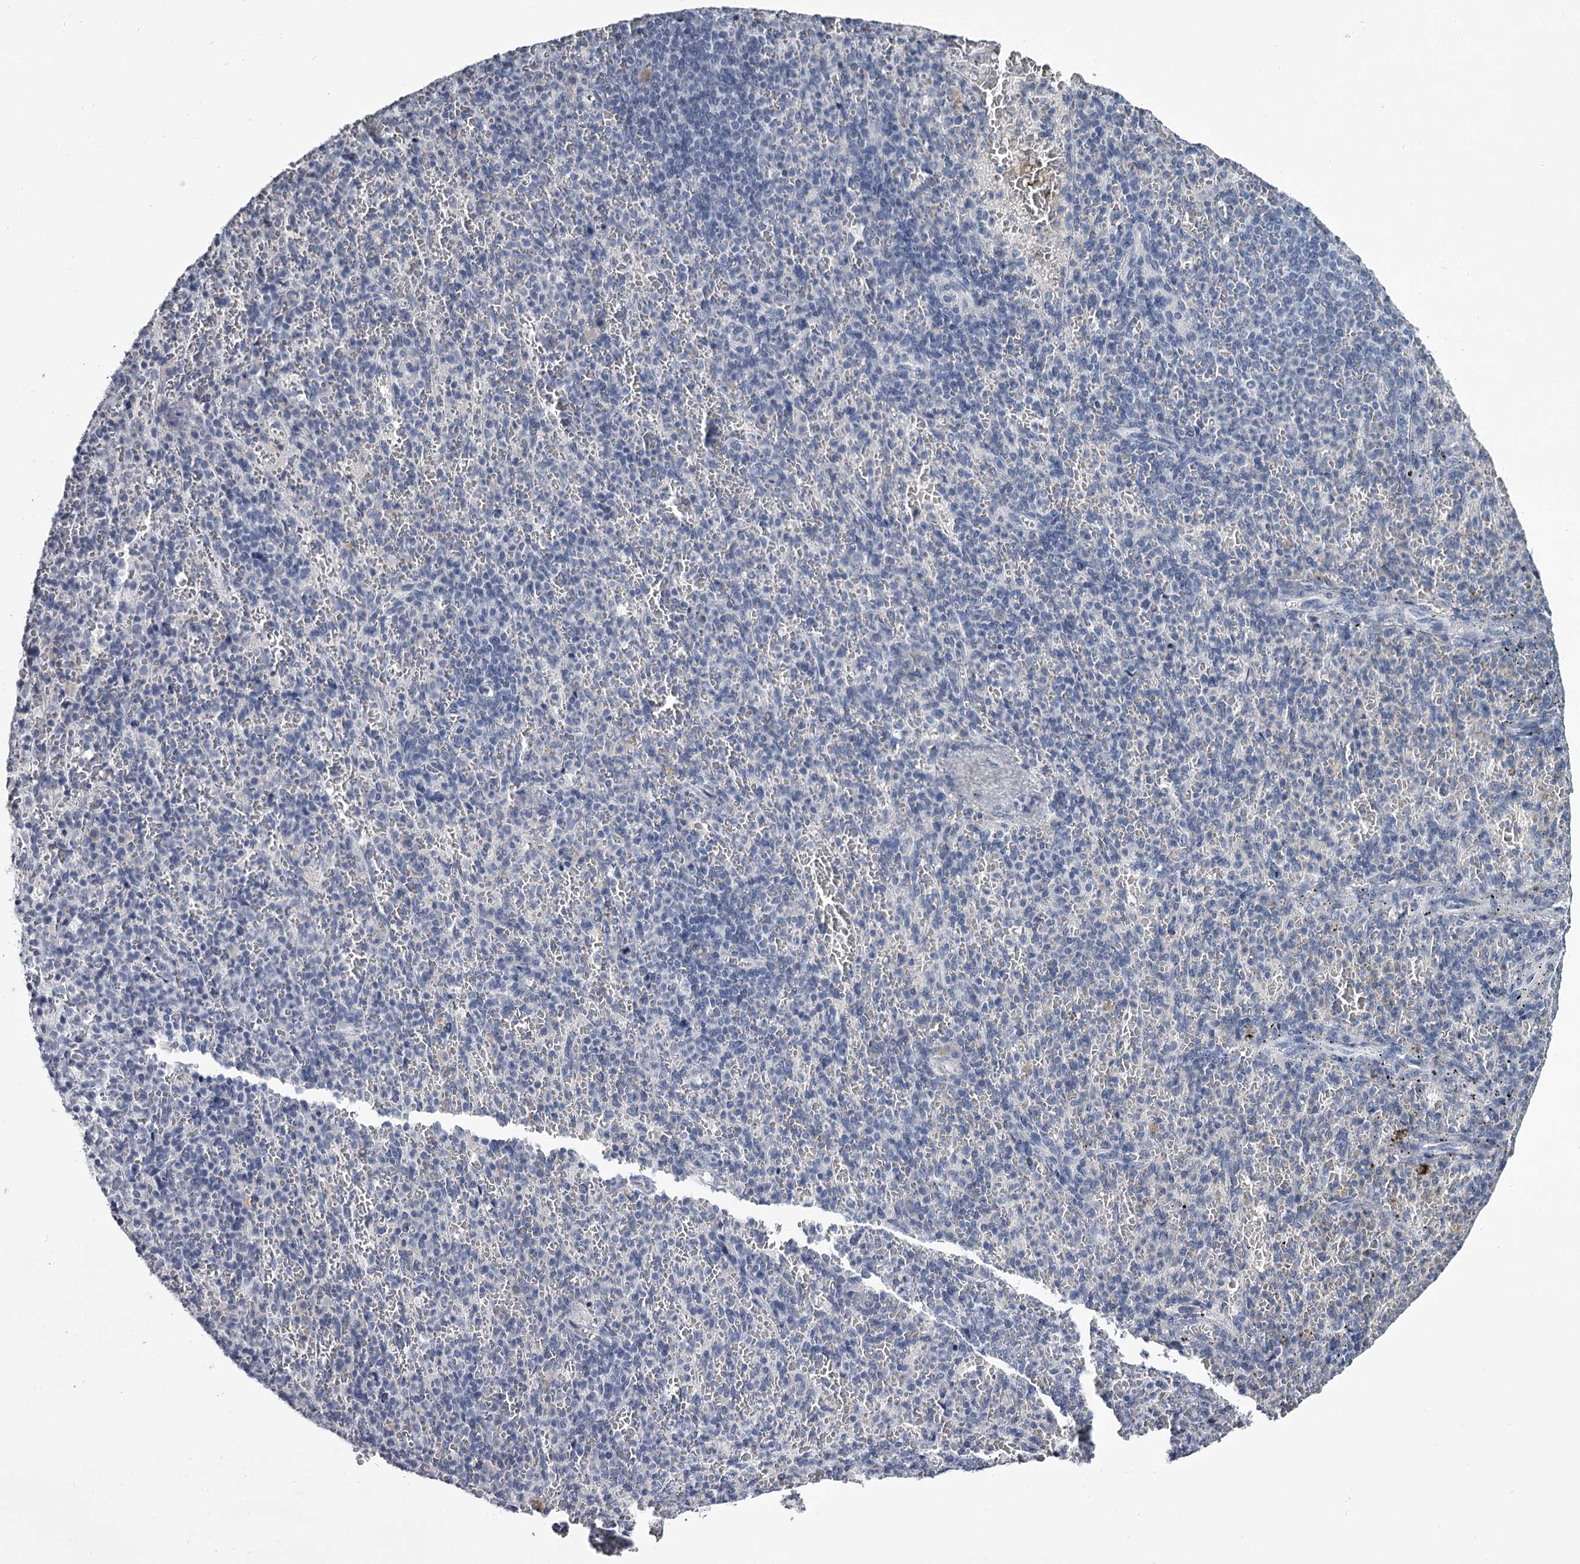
{"staining": {"intensity": "negative", "quantity": "none", "location": "none"}, "tissue": "spleen", "cell_type": "Cells in red pulp", "image_type": "normal", "snomed": [{"axis": "morphology", "description": "Normal tissue, NOS"}, {"axis": "topography", "description": "Spleen"}], "caption": "This is an IHC photomicrograph of normal spleen. There is no expression in cells in red pulp.", "gene": "DAO", "patient": {"sex": "female", "age": 74}}